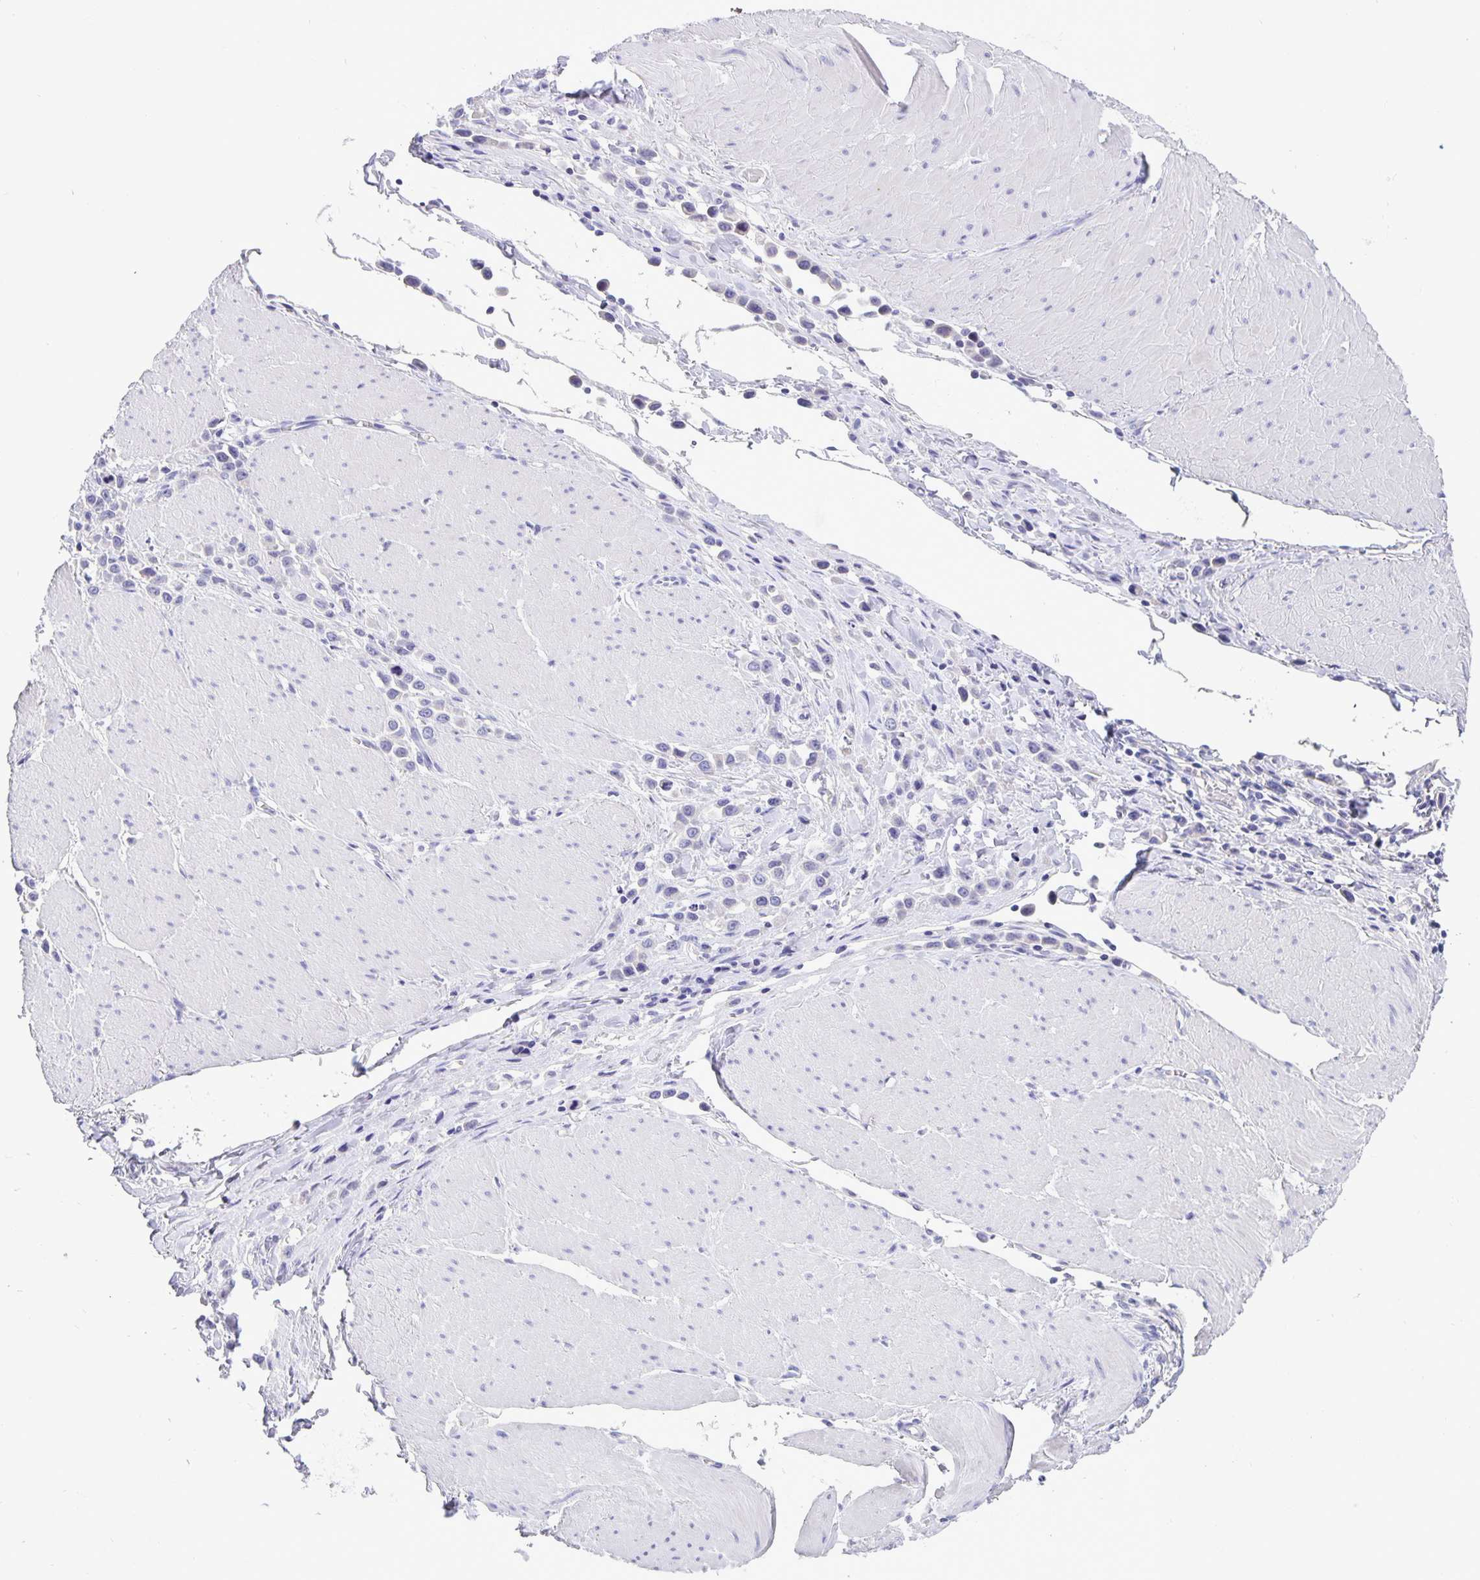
{"staining": {"intensity": "negative", "quantity": "none", "location": "none"}, "tissue": "stomach cancer", "cell_type": "Tumor cells", "image_type": "cancer", "snomed": [{"axis": "morphology", "description": "Adenocarcinoma, NOS"}, {"axis": "topography", "description": "Stomach"}], "caption": "Immunohistochemistry (IHC) micrograph of human stomach adenocarcinoma stained for a protein (brown), which displays no positivity in tumor cells. (Stains: DAB (3,3'-diaminobenzidine) IHC with hematoxylin counter stain, Microscopy: brightfield microscopy at high magnification).", "gene": "ERMN", "patient": {"sex": "male", "age": 47}}